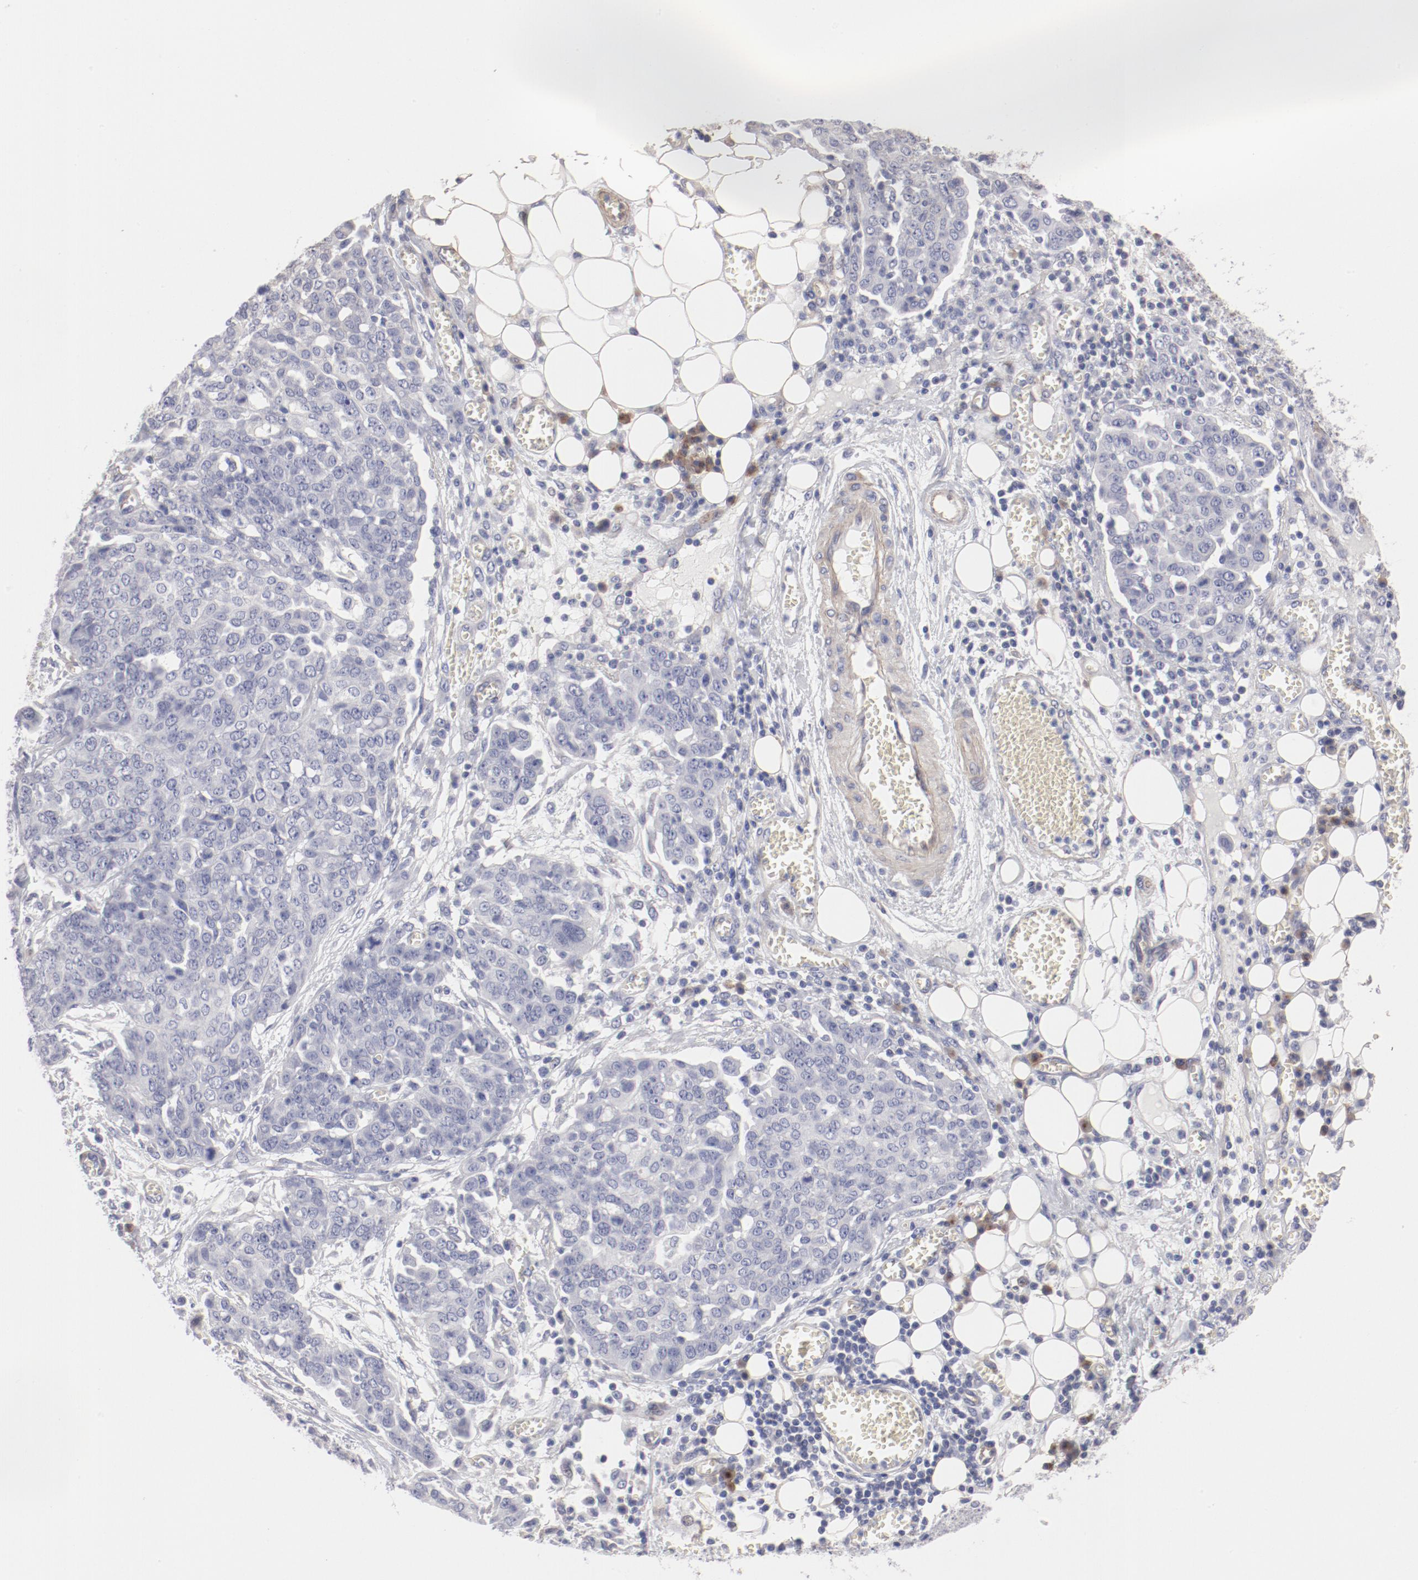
{"staining": {"intensity": "negative", "quantity": "none", "location": "none"}, "tissue": "ovarian cancer", "cell_type": "Tumor cells", "image_type": "cancer", "snomed": [{"axis": "morphology", "description": "Cystadenocarcinoma, serous, NOS"}, {"axis": "topography", "description": "Soft tissue"}, {"axis": "topography", "description": "Ovary"}], "caption": "A micrograph of serous cystadenocarcinoma (ovarian) stained for a protein displays no brown staining in tumor cells. Nuclei are stained in blue.", "gene": "LAX1", "patient": {"sex": "female", "age": 57}}